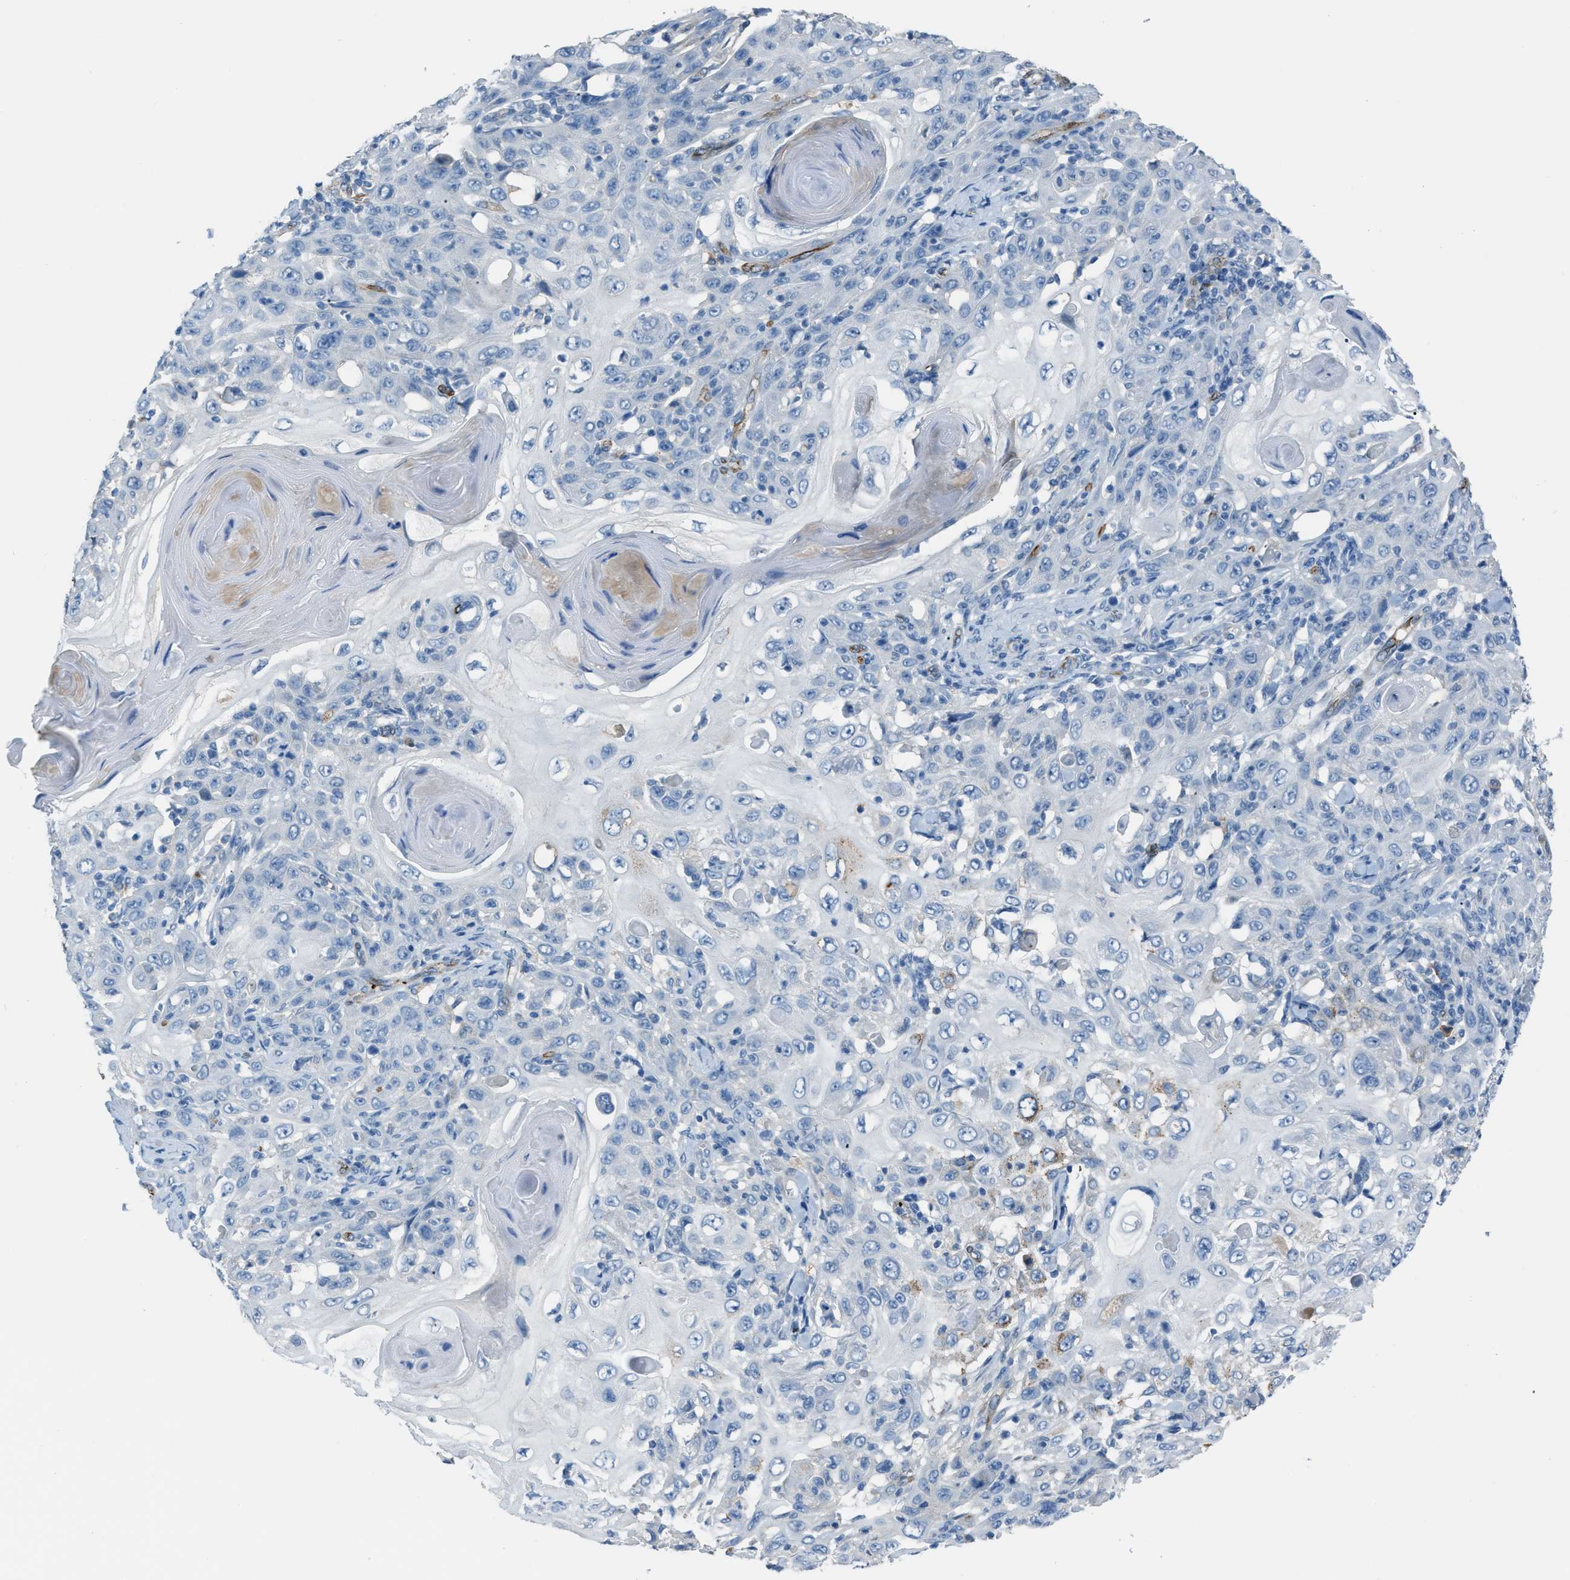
{"staining": {"intensity": "negative", "quantity": "none", "location": "none"}, "tissue": "skin cancer", "cell_type": "Tumor cells", "image_type": "cancer", "snomed": [{"axis": "morphology", "description": "Squamous cell carcinoma, NOS"}, {"axis": "topography", "description": "Skin"}], "caption": "DAB (3,3'-diaminobenzidine) immunohistochemical staining of skin squamous cell carcinoma displays no significant staining in tumor cells.", "gene": "SLC22A15", "patient": {"sex": "female", "age": 88}}